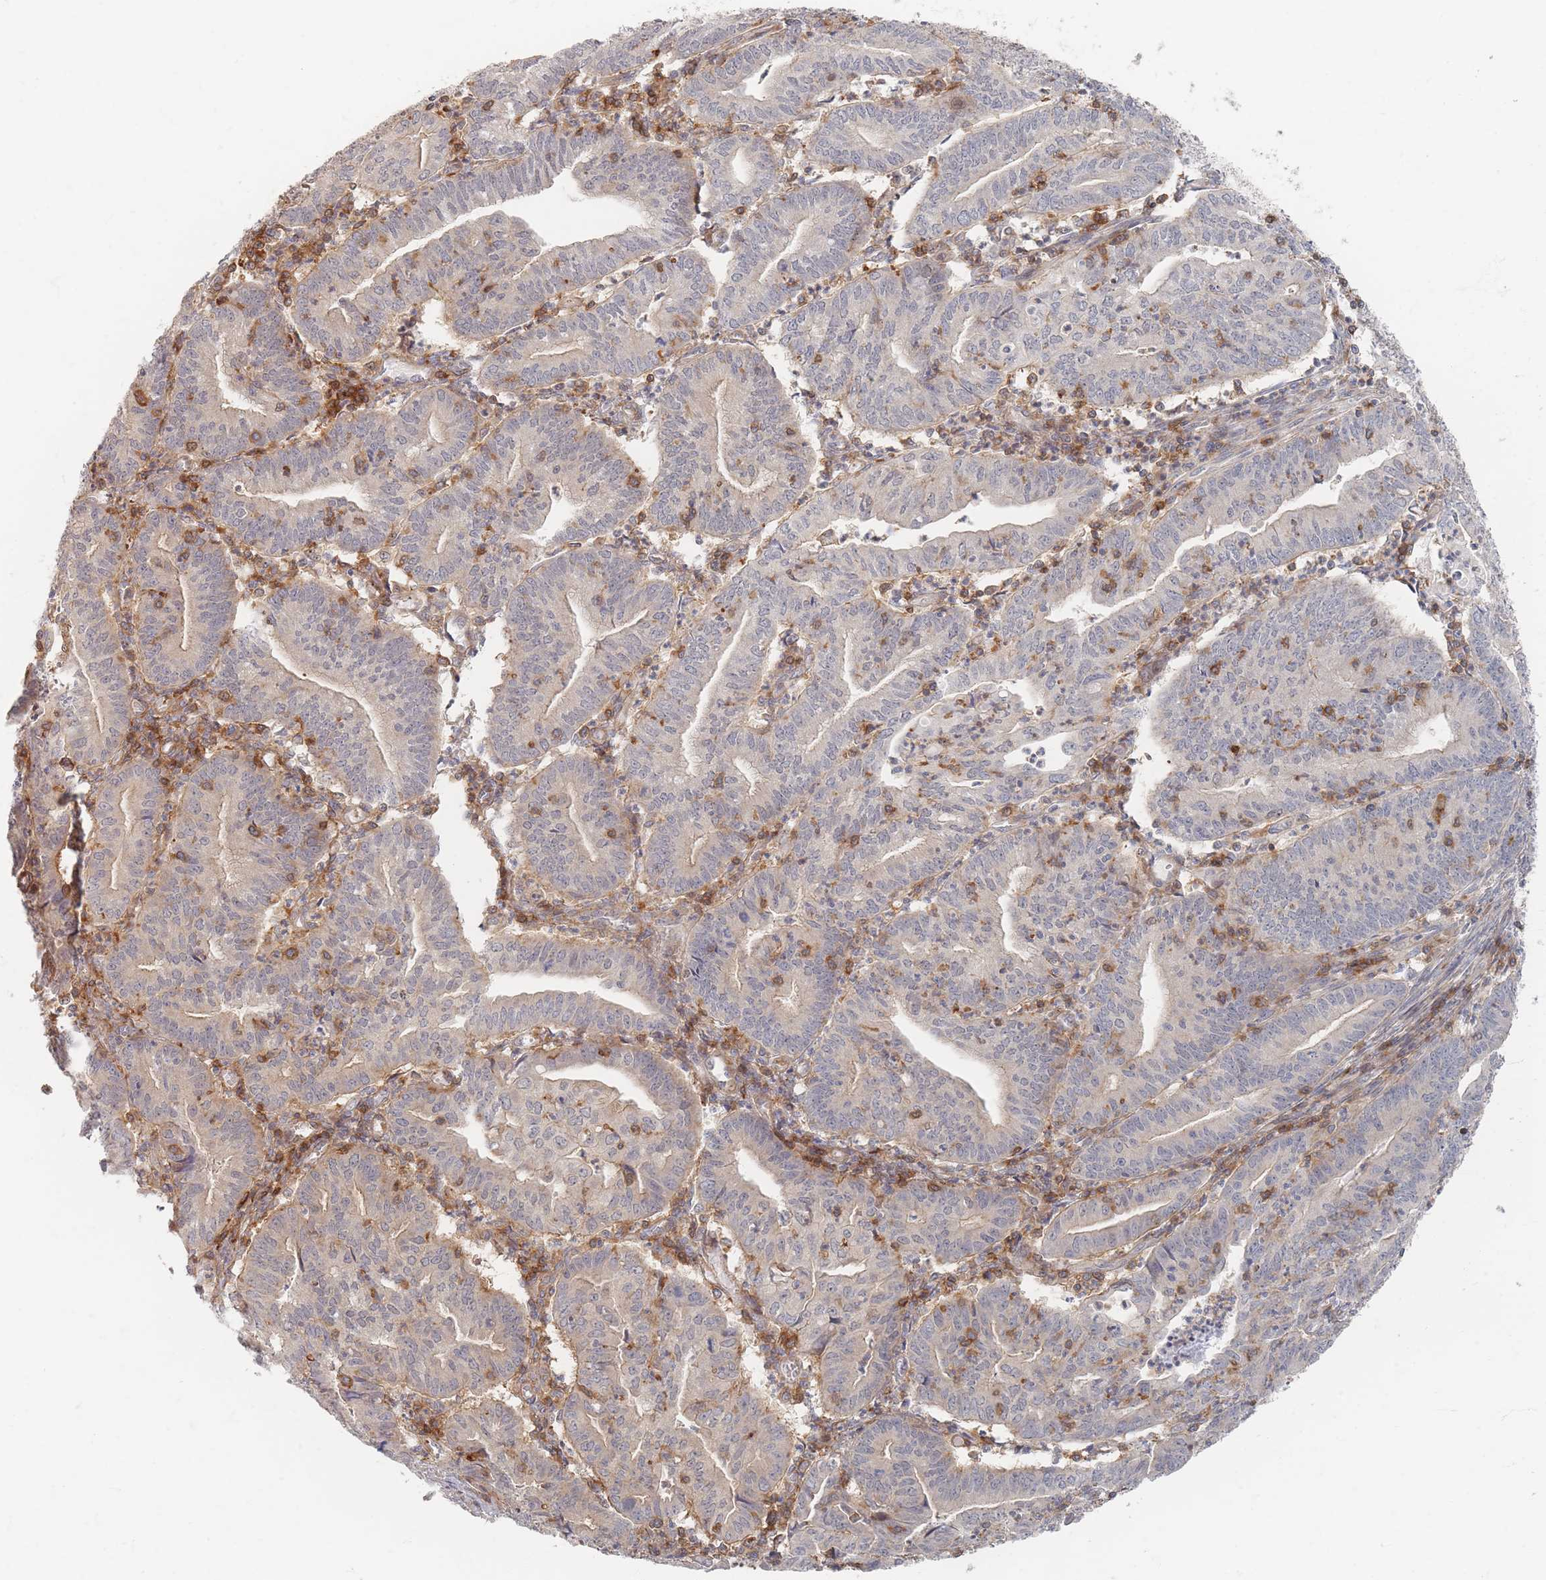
{"staining": {"intensity": "negative", "quantity": "none", "location": "none"}, "tissue": "endometrial cancer", "cell_type": "Tumor cells", "image_type": "cancer", "snomed": [{"axis": "morphology", "description": "Adenocarcinoma, NOS"}, {"axis": "topography", "description": "Endometrium"}], "caption": "This histopathology image is of endometrial cancer (adenocarcinoma) stained with immunohistochemistry to label a protein in brown with the nuclei are counter-stained blue. There is no expression in tumor cells.", "gene": "ZNF852", "patient": {"sex": "female", "age": 60}}